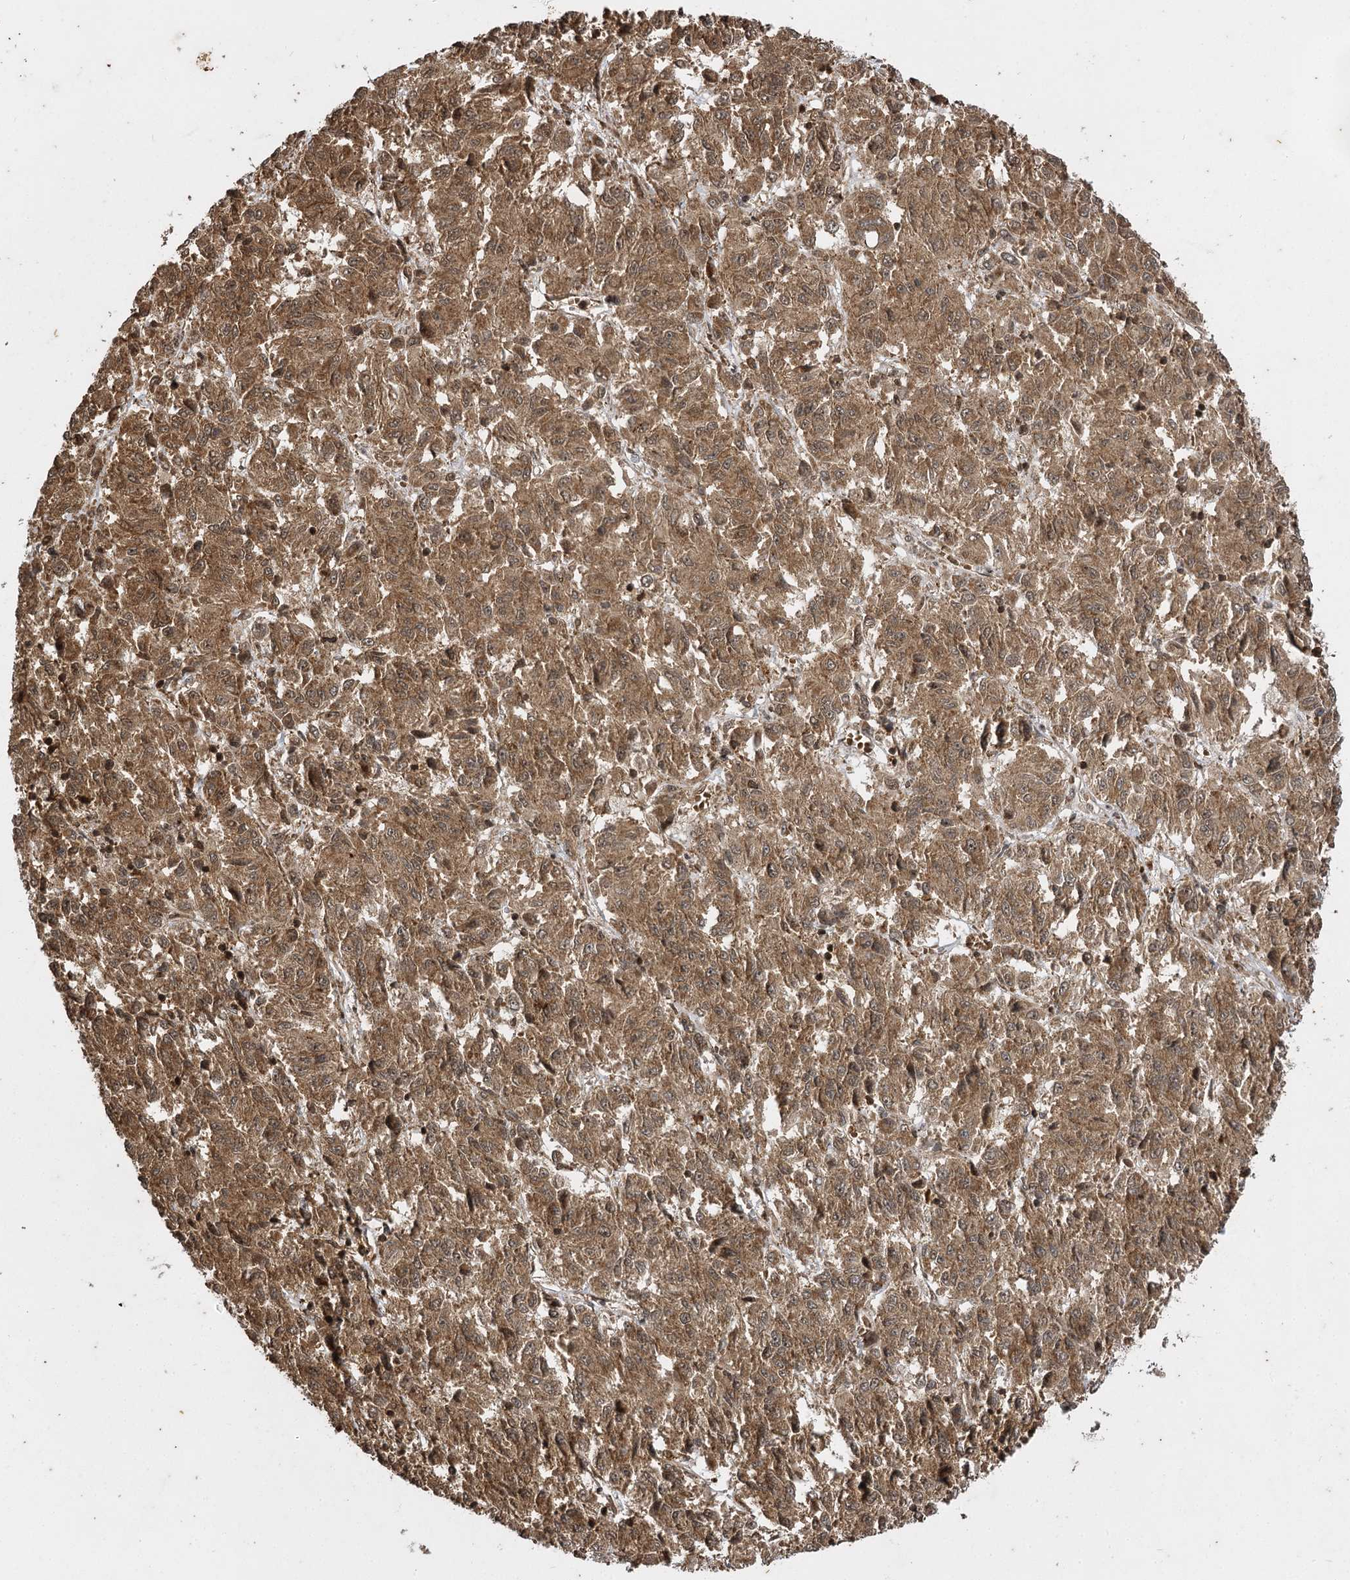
{"staining": {"intensity": "moderate", "quantity": ">75%", "location": "cytoplasmic/membranous"}, "tissue": "melanoma", "cell_type": "Tumor cells", "image_type": "cancer", "snomed": [{"axis": "morphology", "description": "Malignant melanoma, Metastatic site"}, {"axis": "topography", "description": "Lung"}], "caption": "A brown stain shows moderate cytoplasmic/membranous staining of a protein in malignant melanoma (metastatic site) tumor cells.", "gene": "IL11RA", "patient": {"sex": "male", "age": 64}}